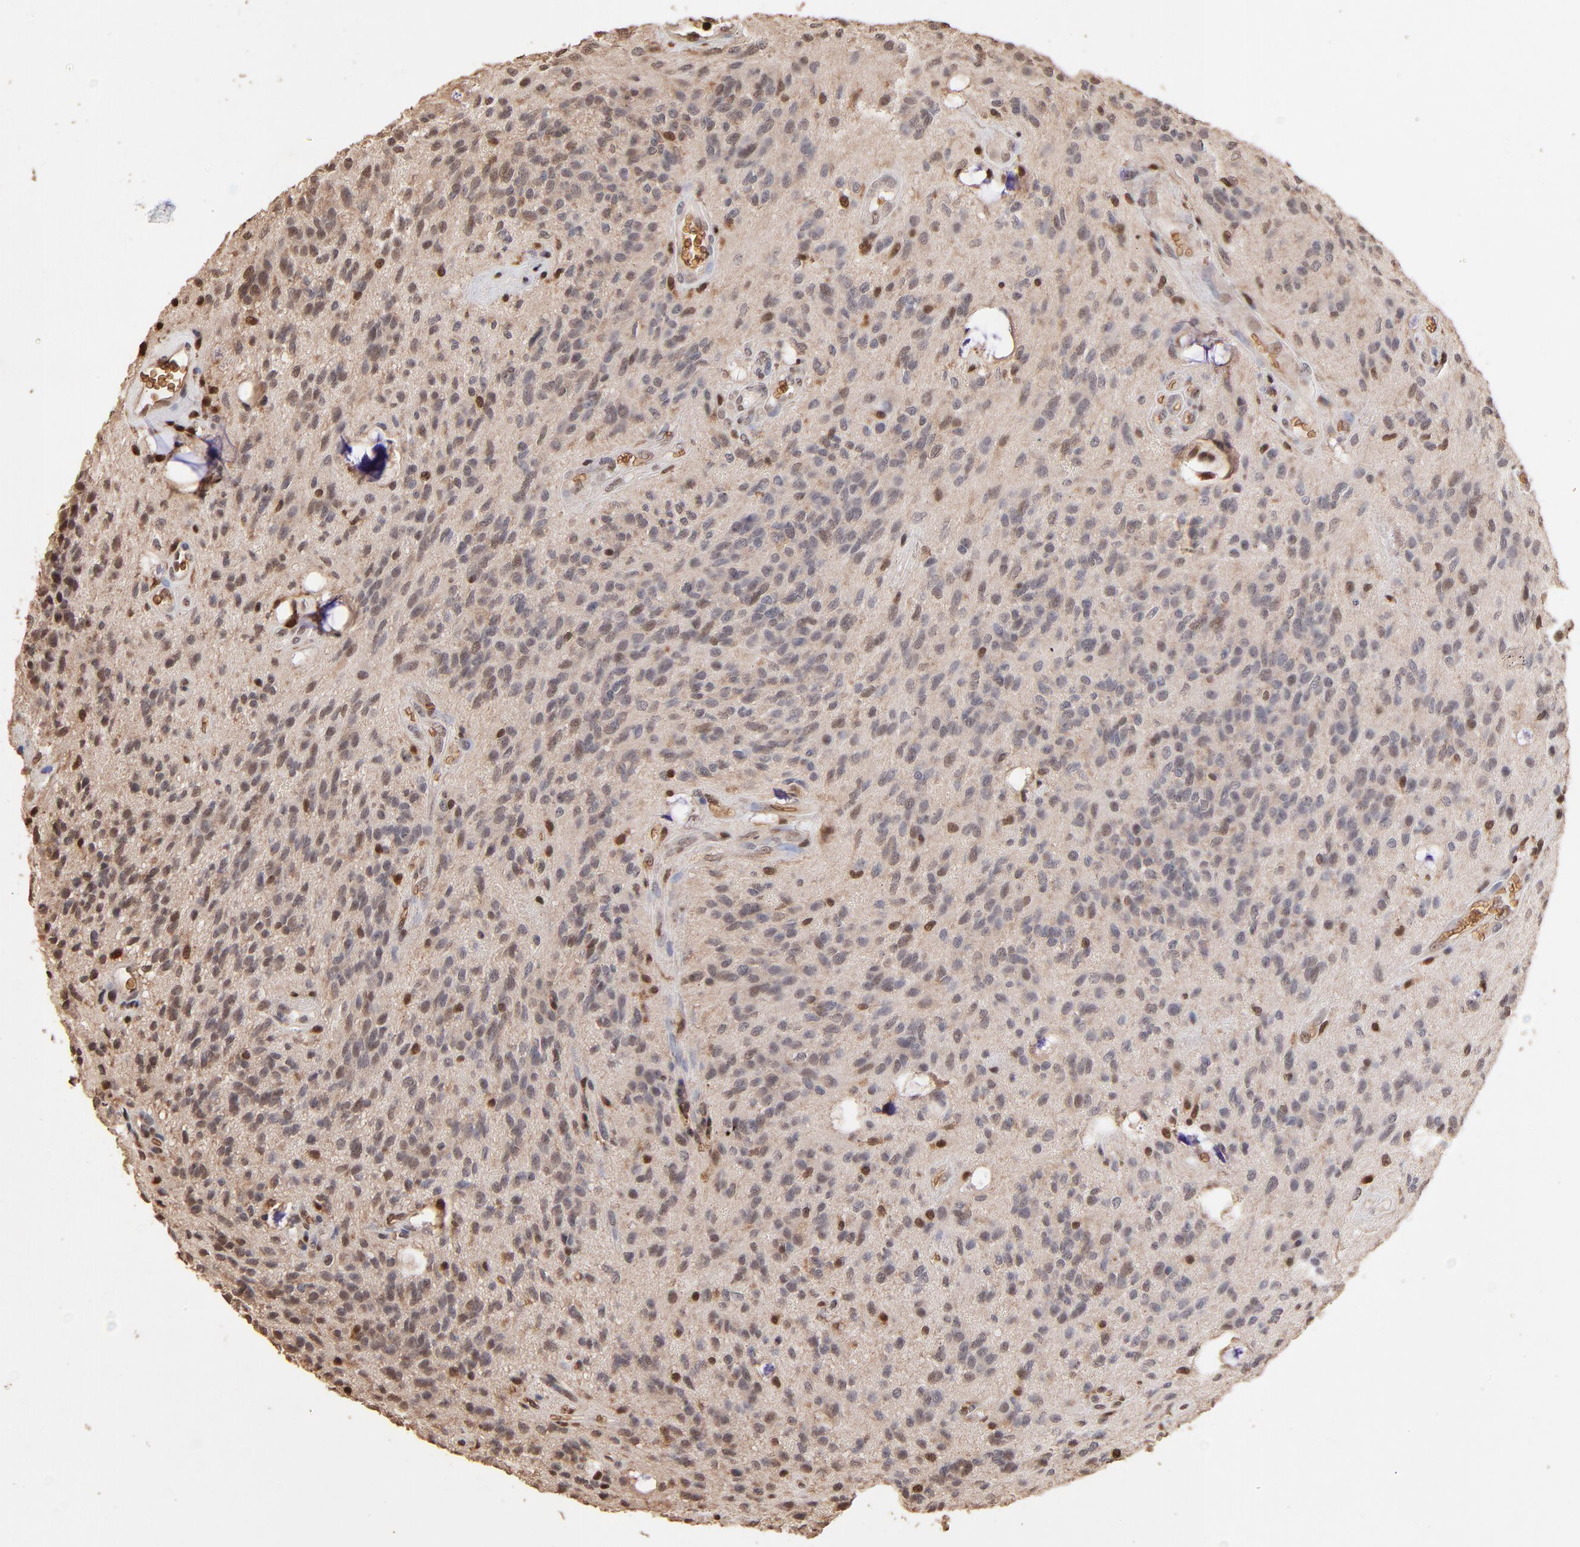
{"staining": {"intensity": "weak", "quantity": "25%-75%", "location": "nuclear"}, "tissue": "glioma", "cell_type": "Tumor cells", "image_type": "cancer", "snomed": [{"axis": "morphology", "description": "Glioma, malignant, Low grade"}, {"axis": "topography", "description": "Brain"}], "caption": "A photomicrograph showing weak nuclear positivity in approximately 25%-75% of tumor cells in glioma, as visualized by brown immunohistochemical staining.", "gene": "CASP1", "patient": {"sex": "female", "age": 15}}